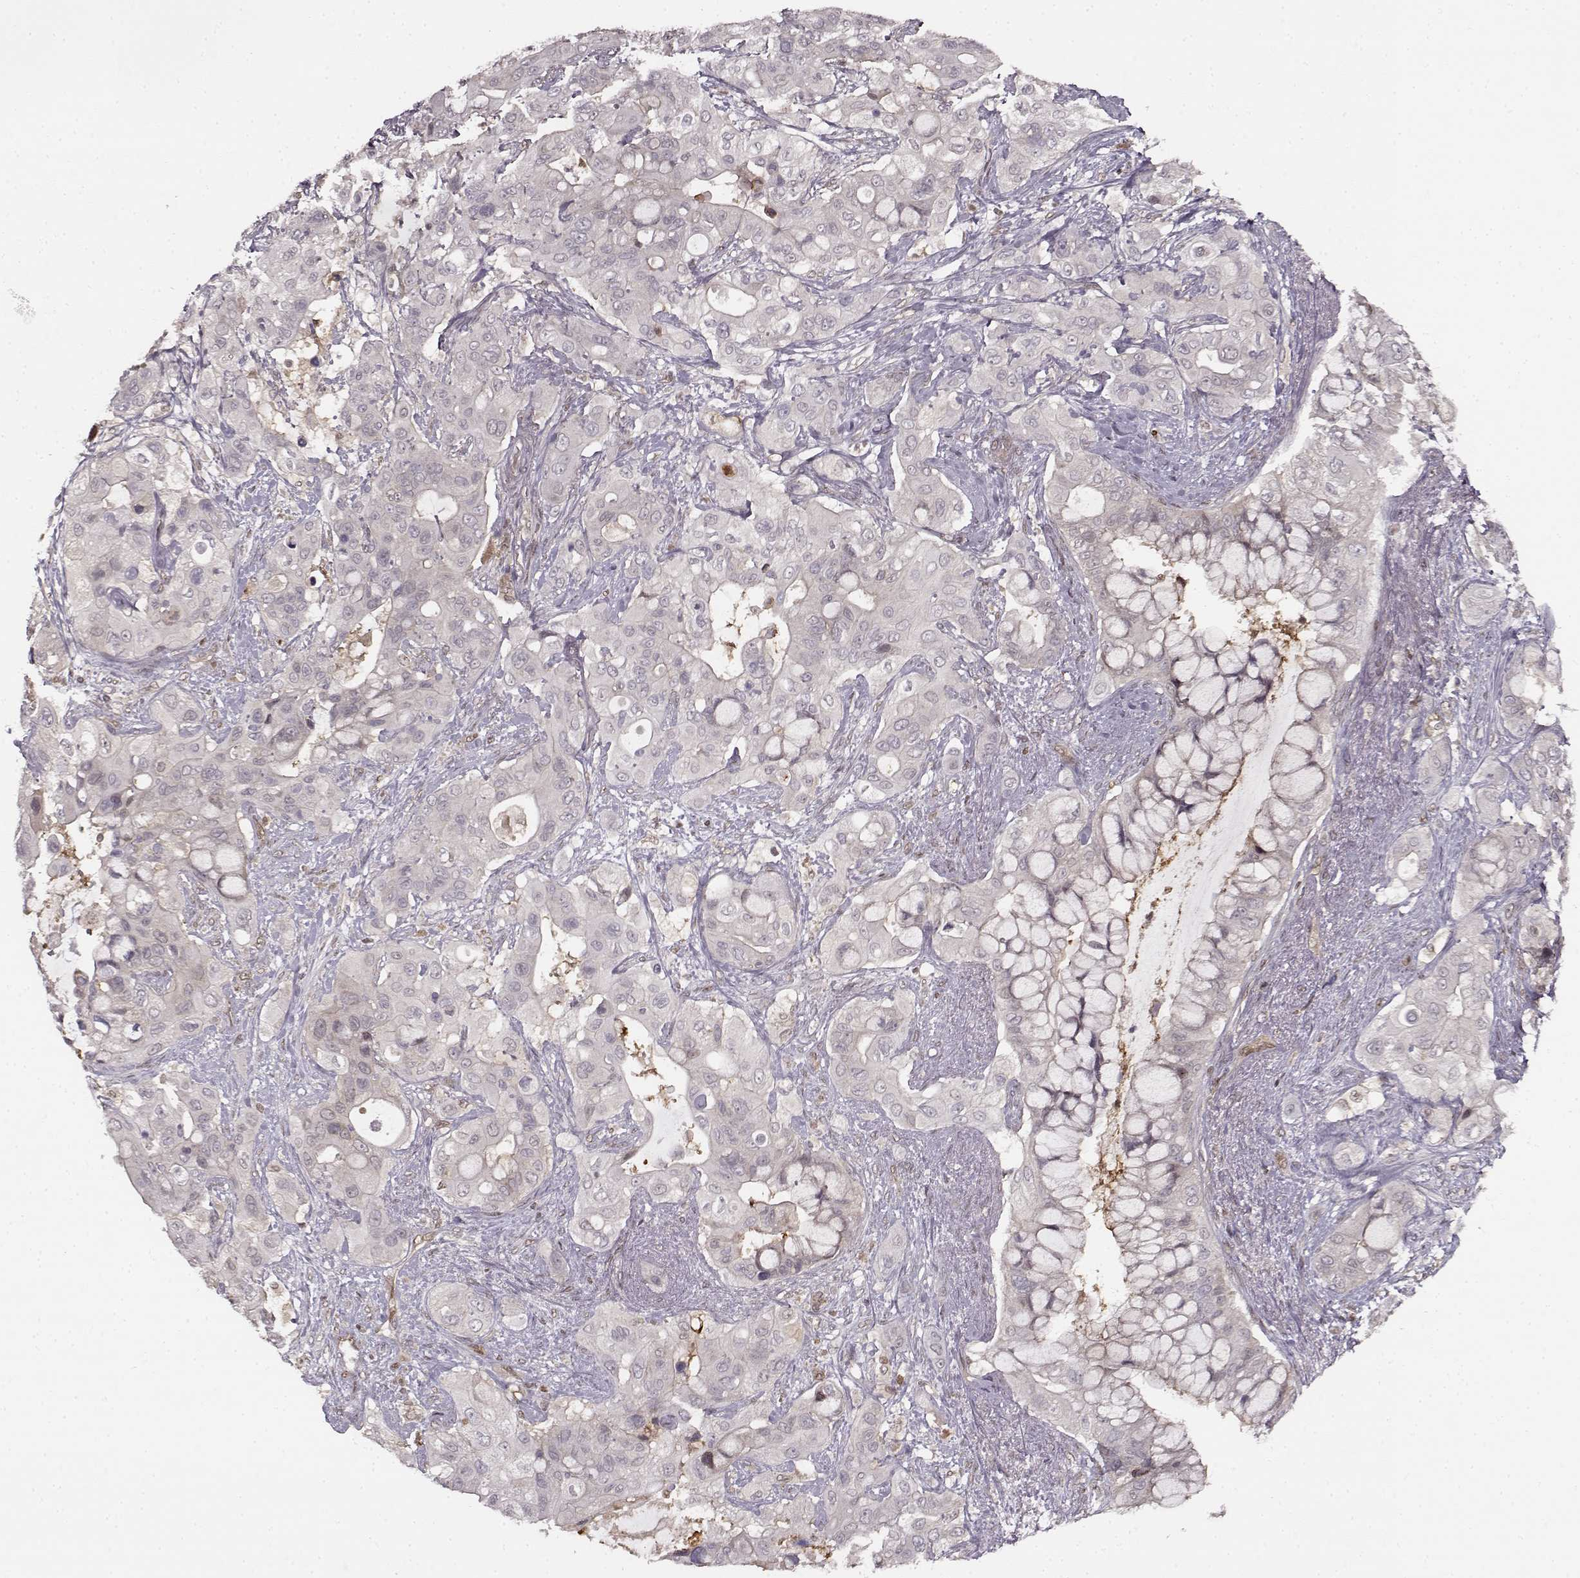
{"staining": {"intensity": "negative", "quantity": "none", "location": "none"}, "tissue": "pancreatic cancer", "cell_type": "Tumor cells", "image_type": "cancer", "snomed": [{"axis": "morphology", "description": "Adenocarcinoma, NOS"}, {"axis": "topography", "description": "Pancreas"}], "caption": "High power microscopy photomicrograph of an immunohistochemistry (IHC) histopathology image of pancreatic cancer (adenocarcinoma), revealing no significant staining in tumor cells. The staining was performed using DAB to visualize the protein expression in brown, while the nuclei were stained in blue with hematoxylin (Magnification: 20x).", "gene": "MFSD1", "patient": {"sex": "male", "age": 71}}